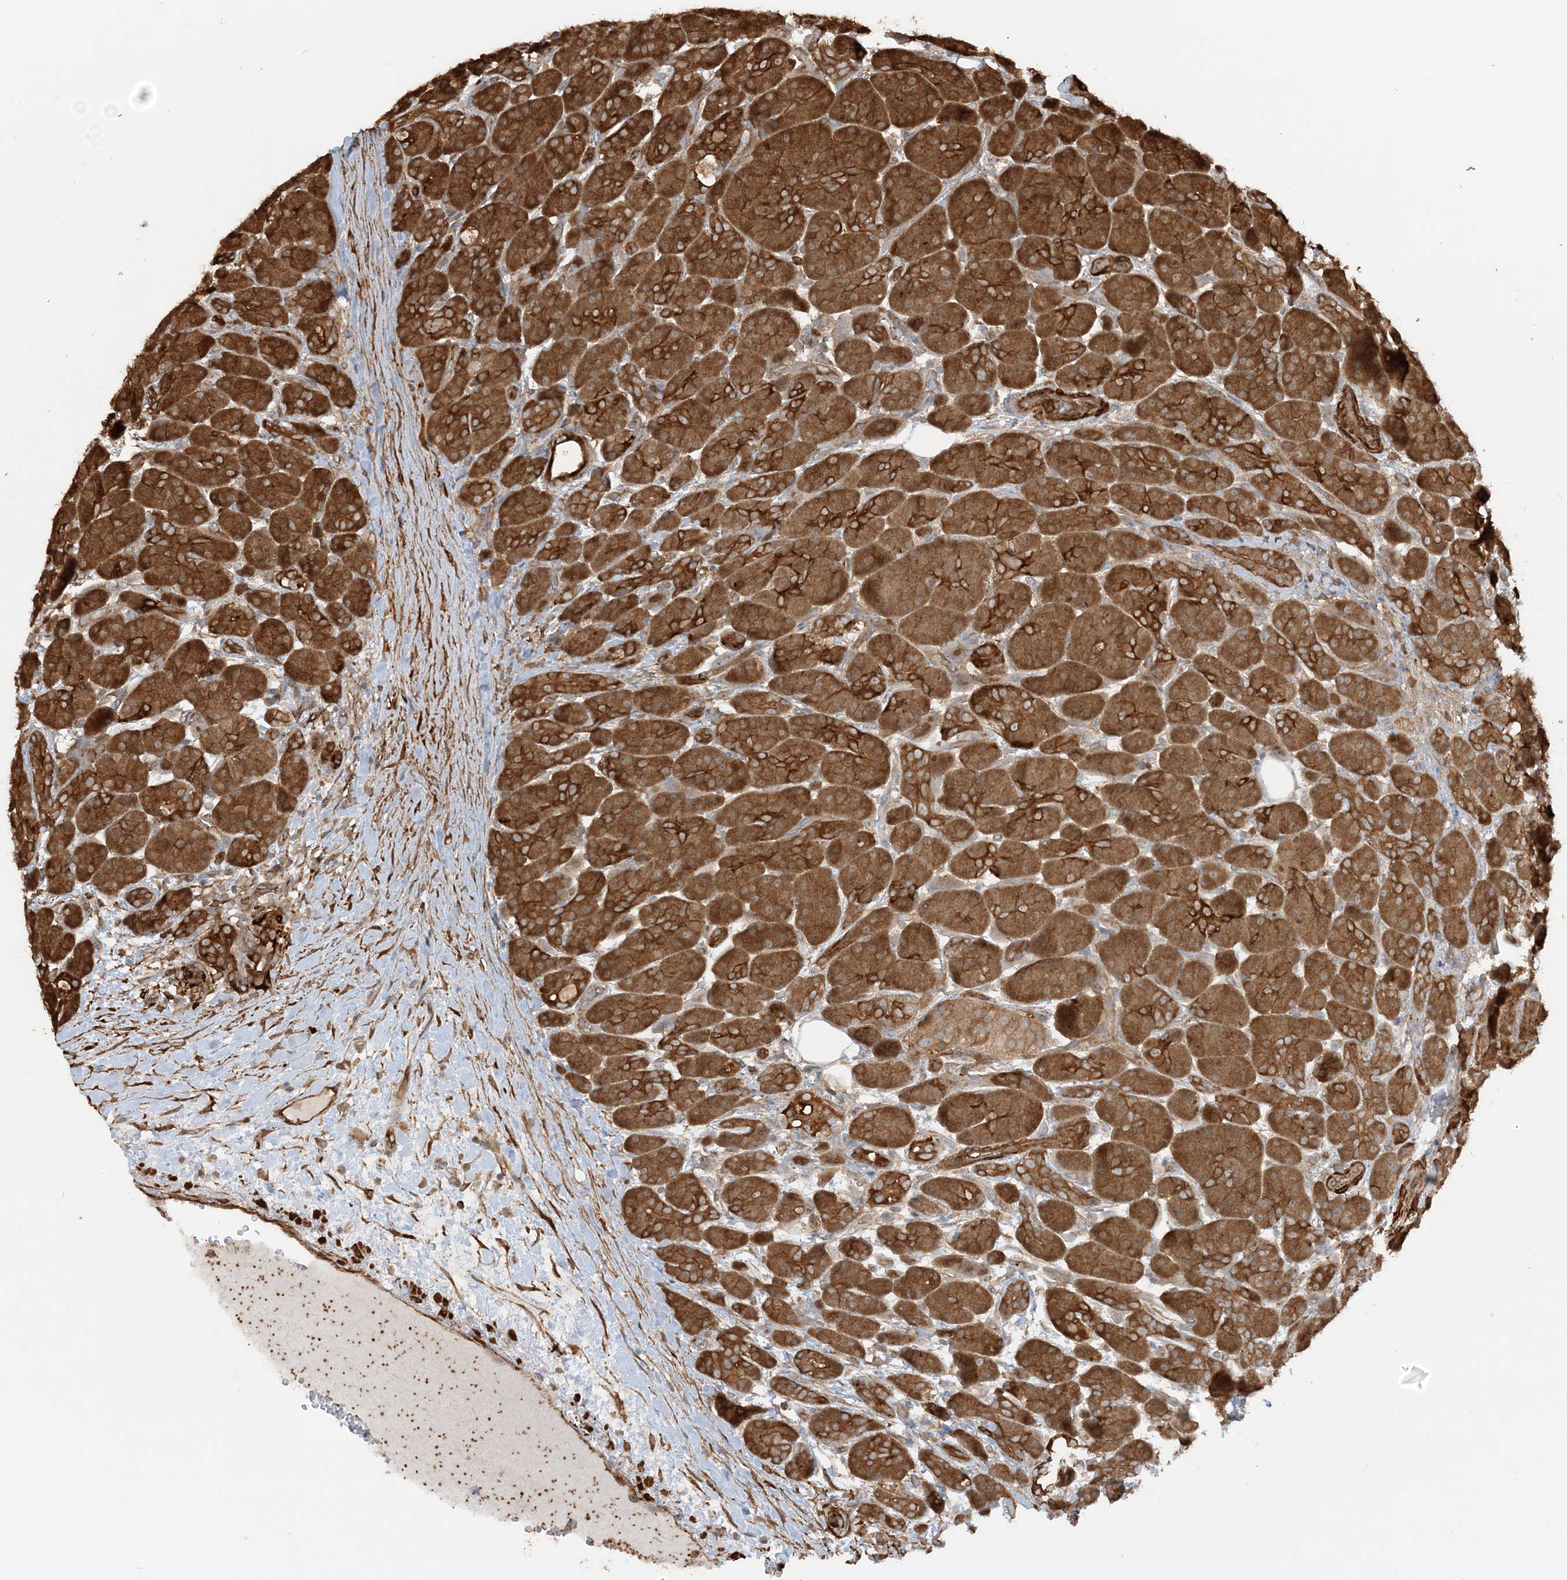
{"staining": {"intensity": "strong", "quantity": ">75%", "location": "cytoplasmic/membranous"}, "tissue": "pancreas", "cell_type": "Exocrine glandular cells", "image_type": "normal", "snomed": [{"axis": "morphology", "description": "Normal tissue, NOS"}, {"axis": "topography", "description": "Pancreas"}], "caption": "Immunohistochemical staining of normal pancreas shows >75% levels of strong cytoplasmic/membranous protein staining in about >75% of exocrine glandular cells. (brown staining indicates protein expression, while blue staining denotes nuclei).", "gene": "DSTN", "patient": {"sex": "male", "age": 63}}